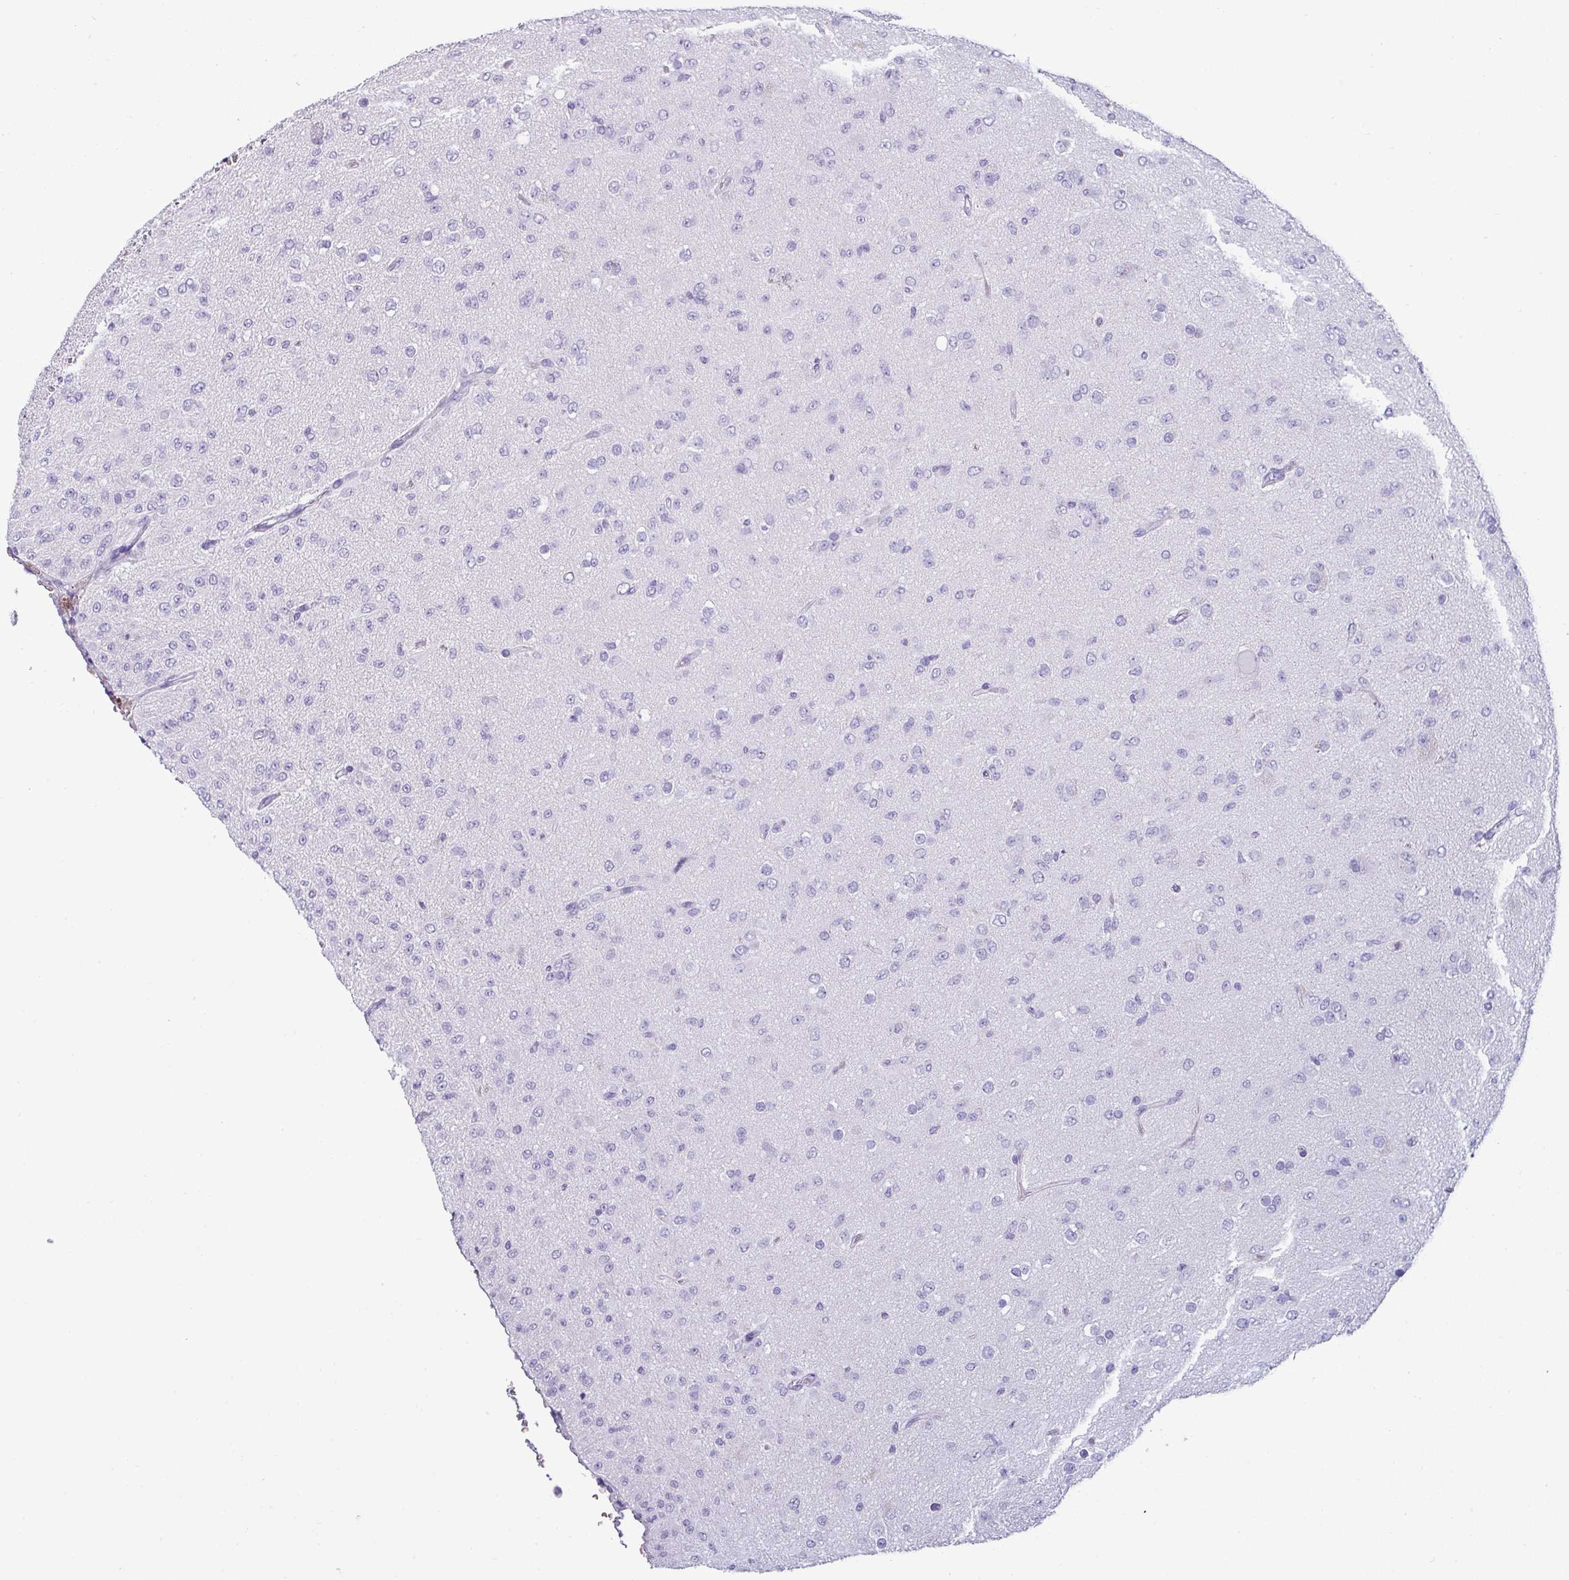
{"staining": {"intensity": "negative", "quantity": "none", "location": "none"}, "tissue": "glioma", "cell_type": "Tumor cells", "image_type": "cancer", "snomed": [{"axis": "morphology", "description": "Glioma, malignant, Low grade"}, {"axis": "topography", "description": "Brain"}], "caption": "A high-resolution image shows immunohistochemistry staining of malignant glioma (low-grade), which exhibits no significant expression in tumor cells. (DAB immunohistochemistry (IHC), high magnification).", "gene": "VCY1B", "patient": {"sex": "male", "age": 65}}